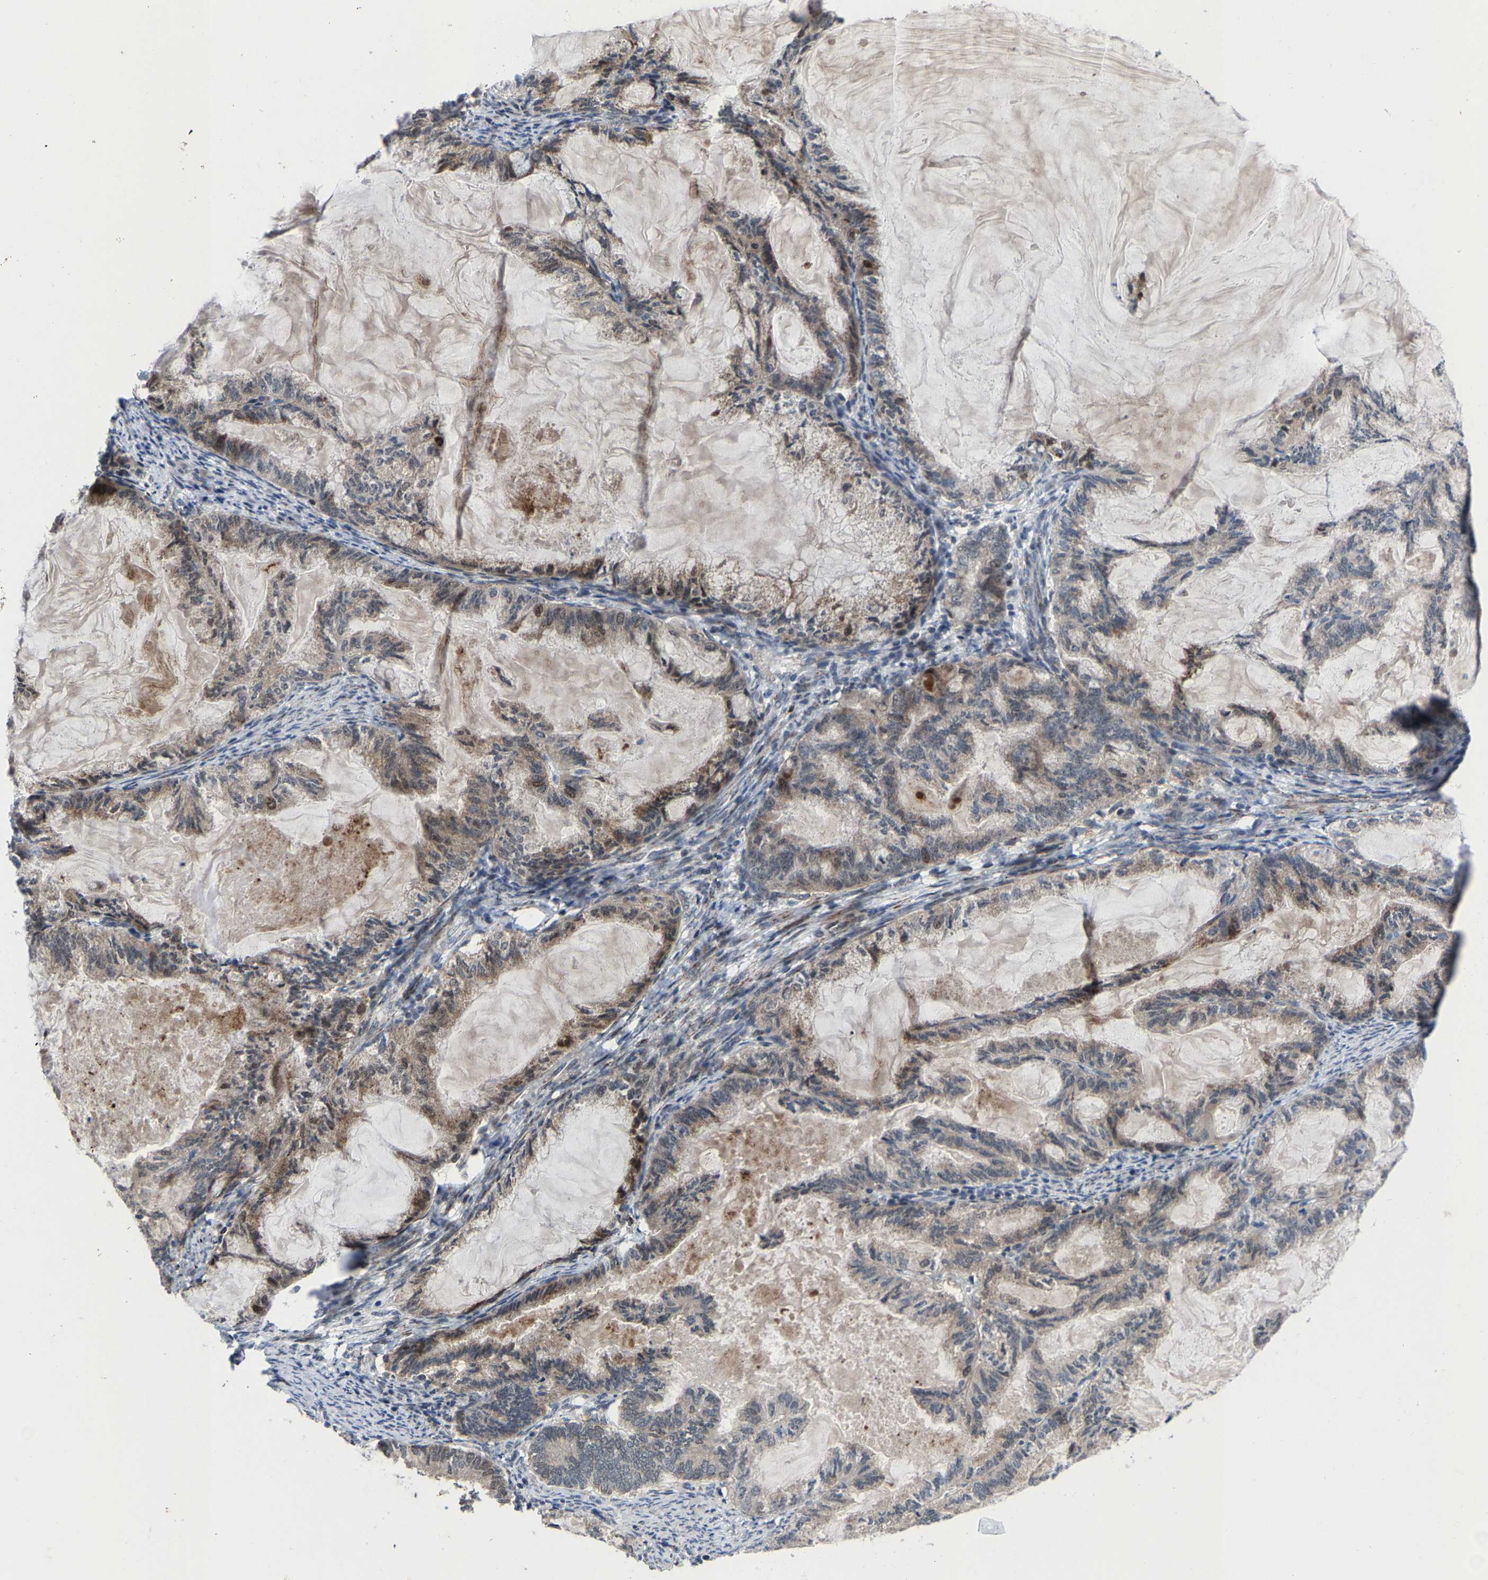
{"staining": {"intensity": "weak", "quantity": ">75%", "location": "cytoplasmic/membranous"}, "tissue": "endometrial cancer", "cell_type": "Tumor cells", "image_type": "cancer", "snomed": [{"axis": "morphology", "description": "Adenocarcinoma, NOS"}, {"axis": "topography", "description": "Endometrium"}], "caption": "Immunohistochemical staining of human endometrial adenocarcinoma demonstrates low levels of weak cytoplasmic/membranous protein positivity in about >75% of tumor cells. The staining was performed using DAB (3,3'-diaminobenzidine), with brown indicating positive protein expression. Nuclei are stained blue with hematoxylin.", "gene": "TDRKH", "patient": {"sex": "female", "age": 86}}